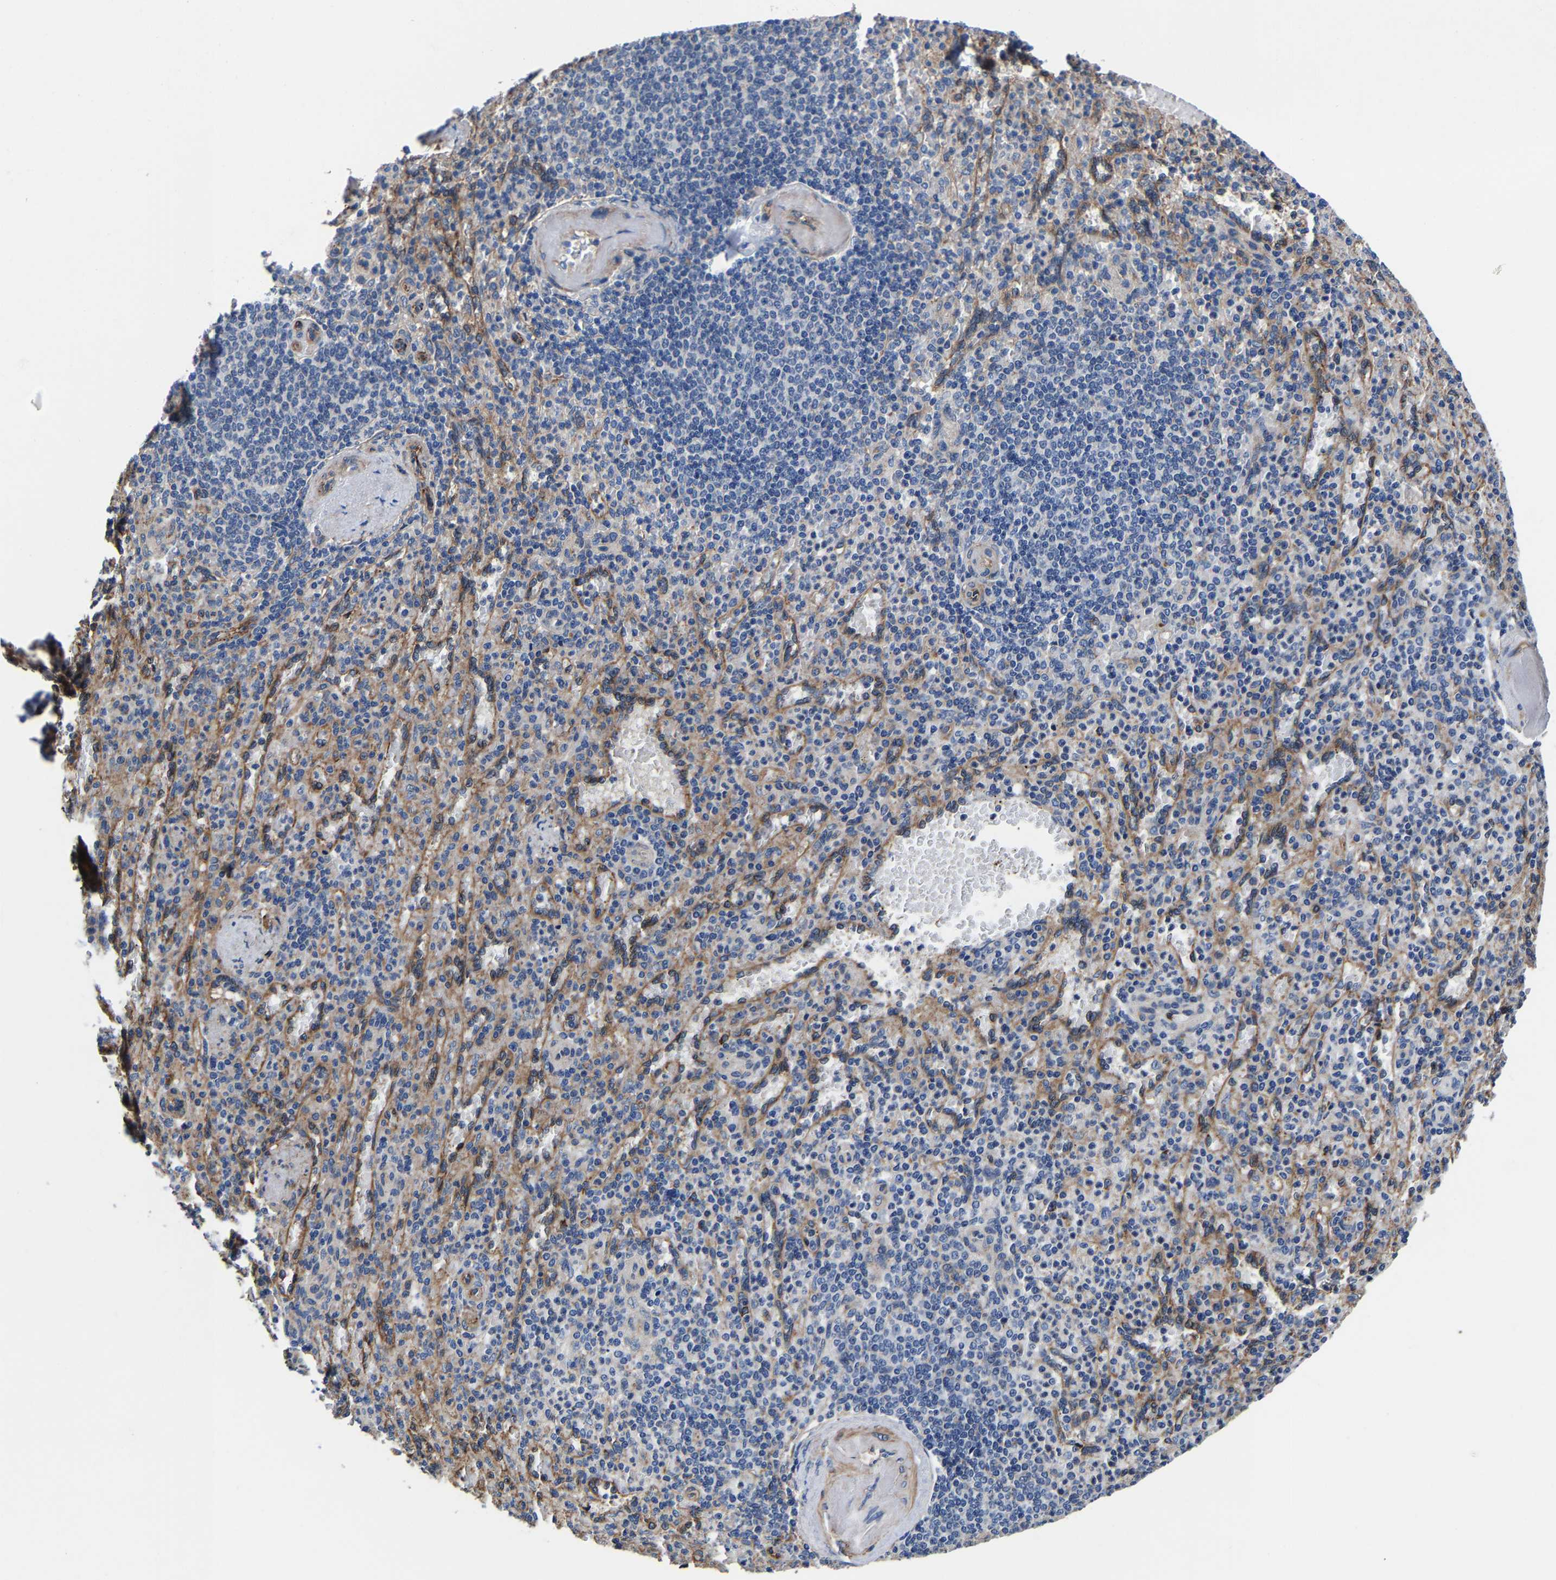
{"staining": {"intensity": "negative", "quantity": "none", "location": "none"}, "tissue": "spleen", "cell_type": "Cells in red pulp", "image_type": "normal", "snomed": [{"axis": "morphology", "description": "Normal tissue, NOS"}, {"axis": "topography", "description": "Spleen"}], "caption": "High magnification brightfield microscopy of benign spleen stained with DAB (3,3'-diaminobenzidine) (brown) and counterstained with hematoxylin (blue): cells in red pulp show no significant positivity.", "gene": "SLC12A2", "patient": {"sex": "female", "age": 74}}